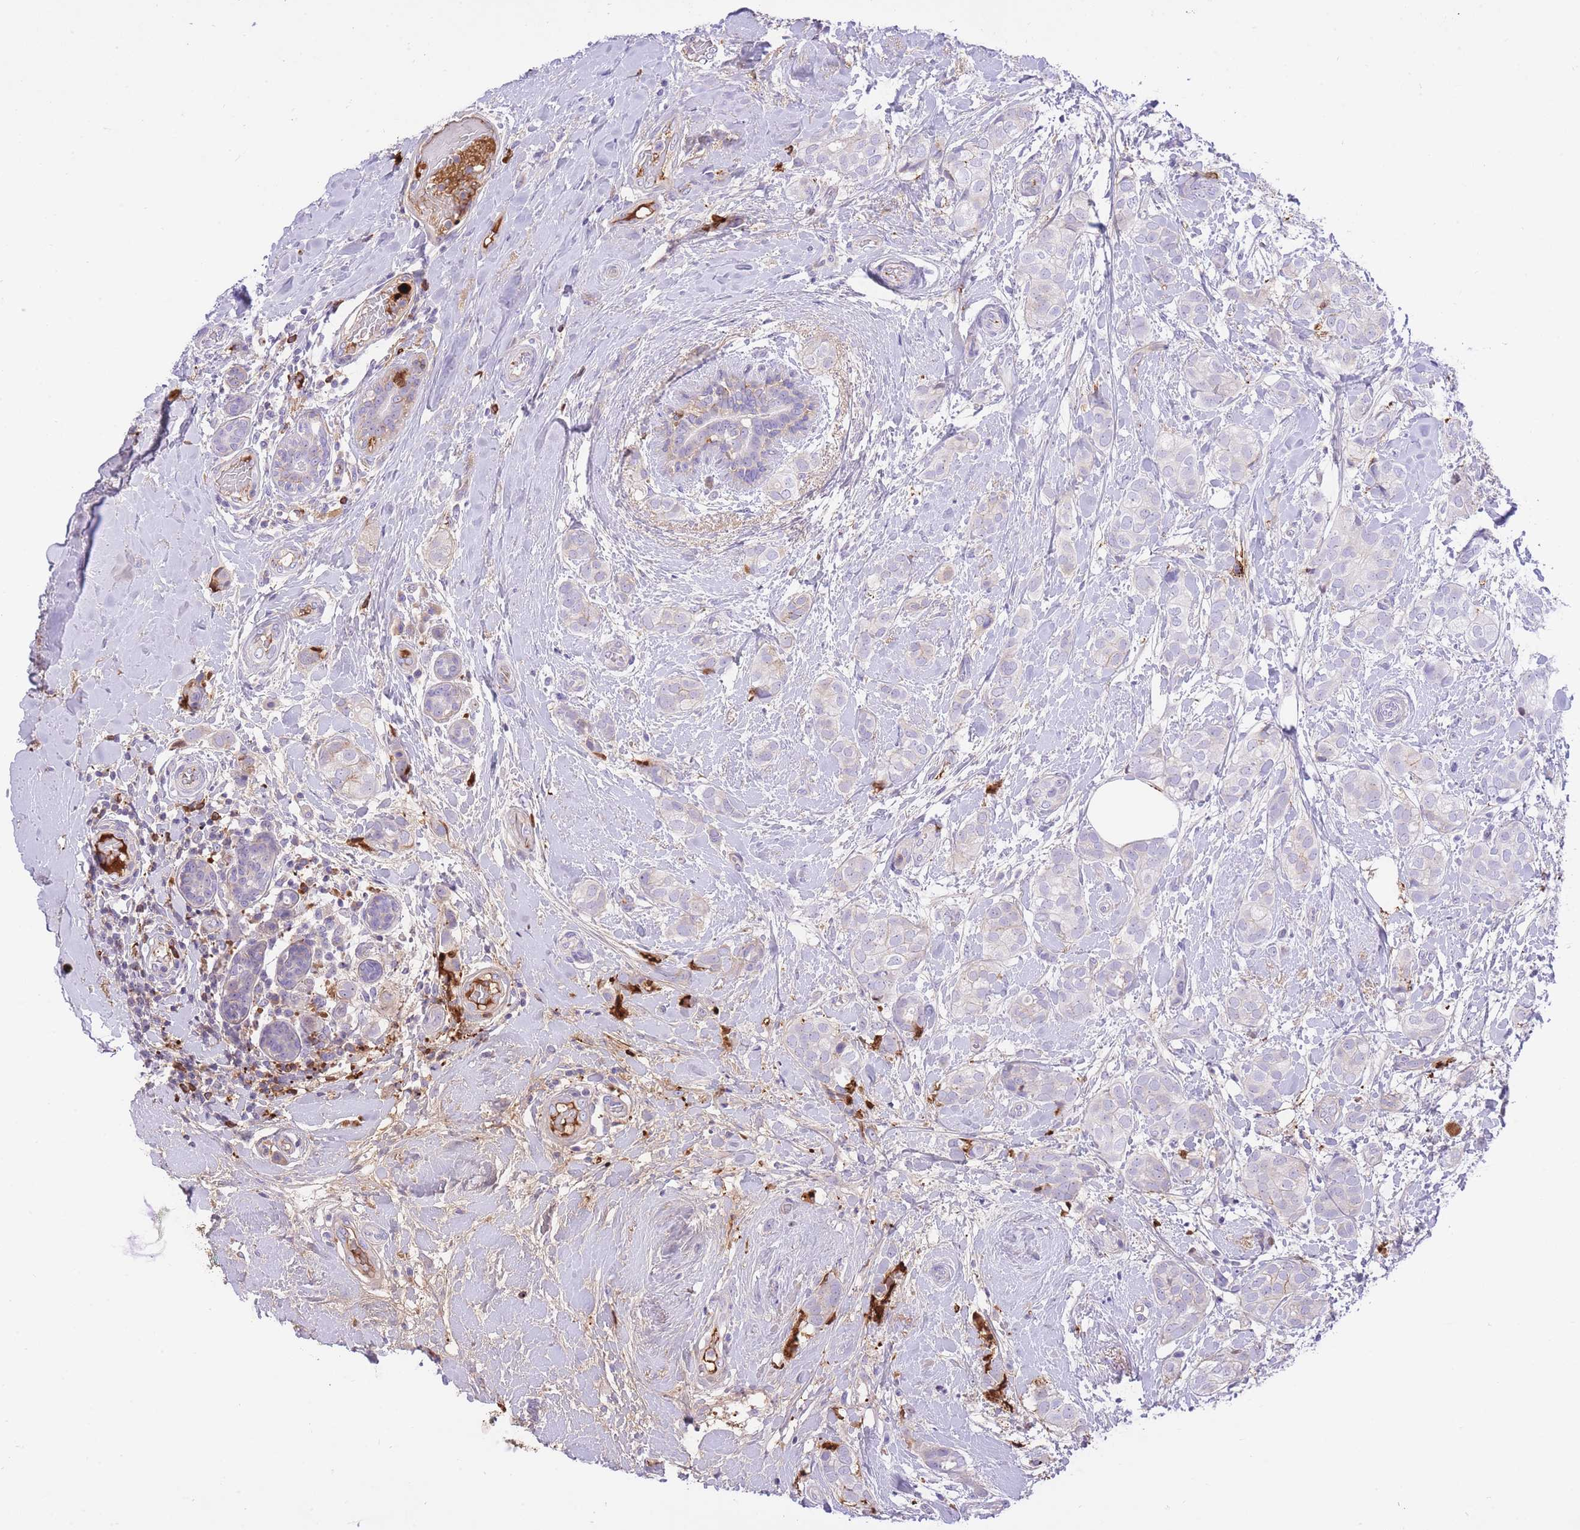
{"staining": {"intensity": "moderate", "quantity": "<25%", "location": "cytoplasmic/membranous"}, "tissue": "breast cancer", "cell_type": "Tumor cells", "image_type": "cancer", "snomed": [{"axis": "morphology", "description": "Duct carcinoma"}, {"axis": "topography", "description": "Breast"}], "caption": "Protein expression analysis of breast cancer demonstrates moderate cytoplasmic/membranous positivity in approximately <25% of tumor cells.", "gene": "HRG", "patient": {"sex": "female", "age": 73}}